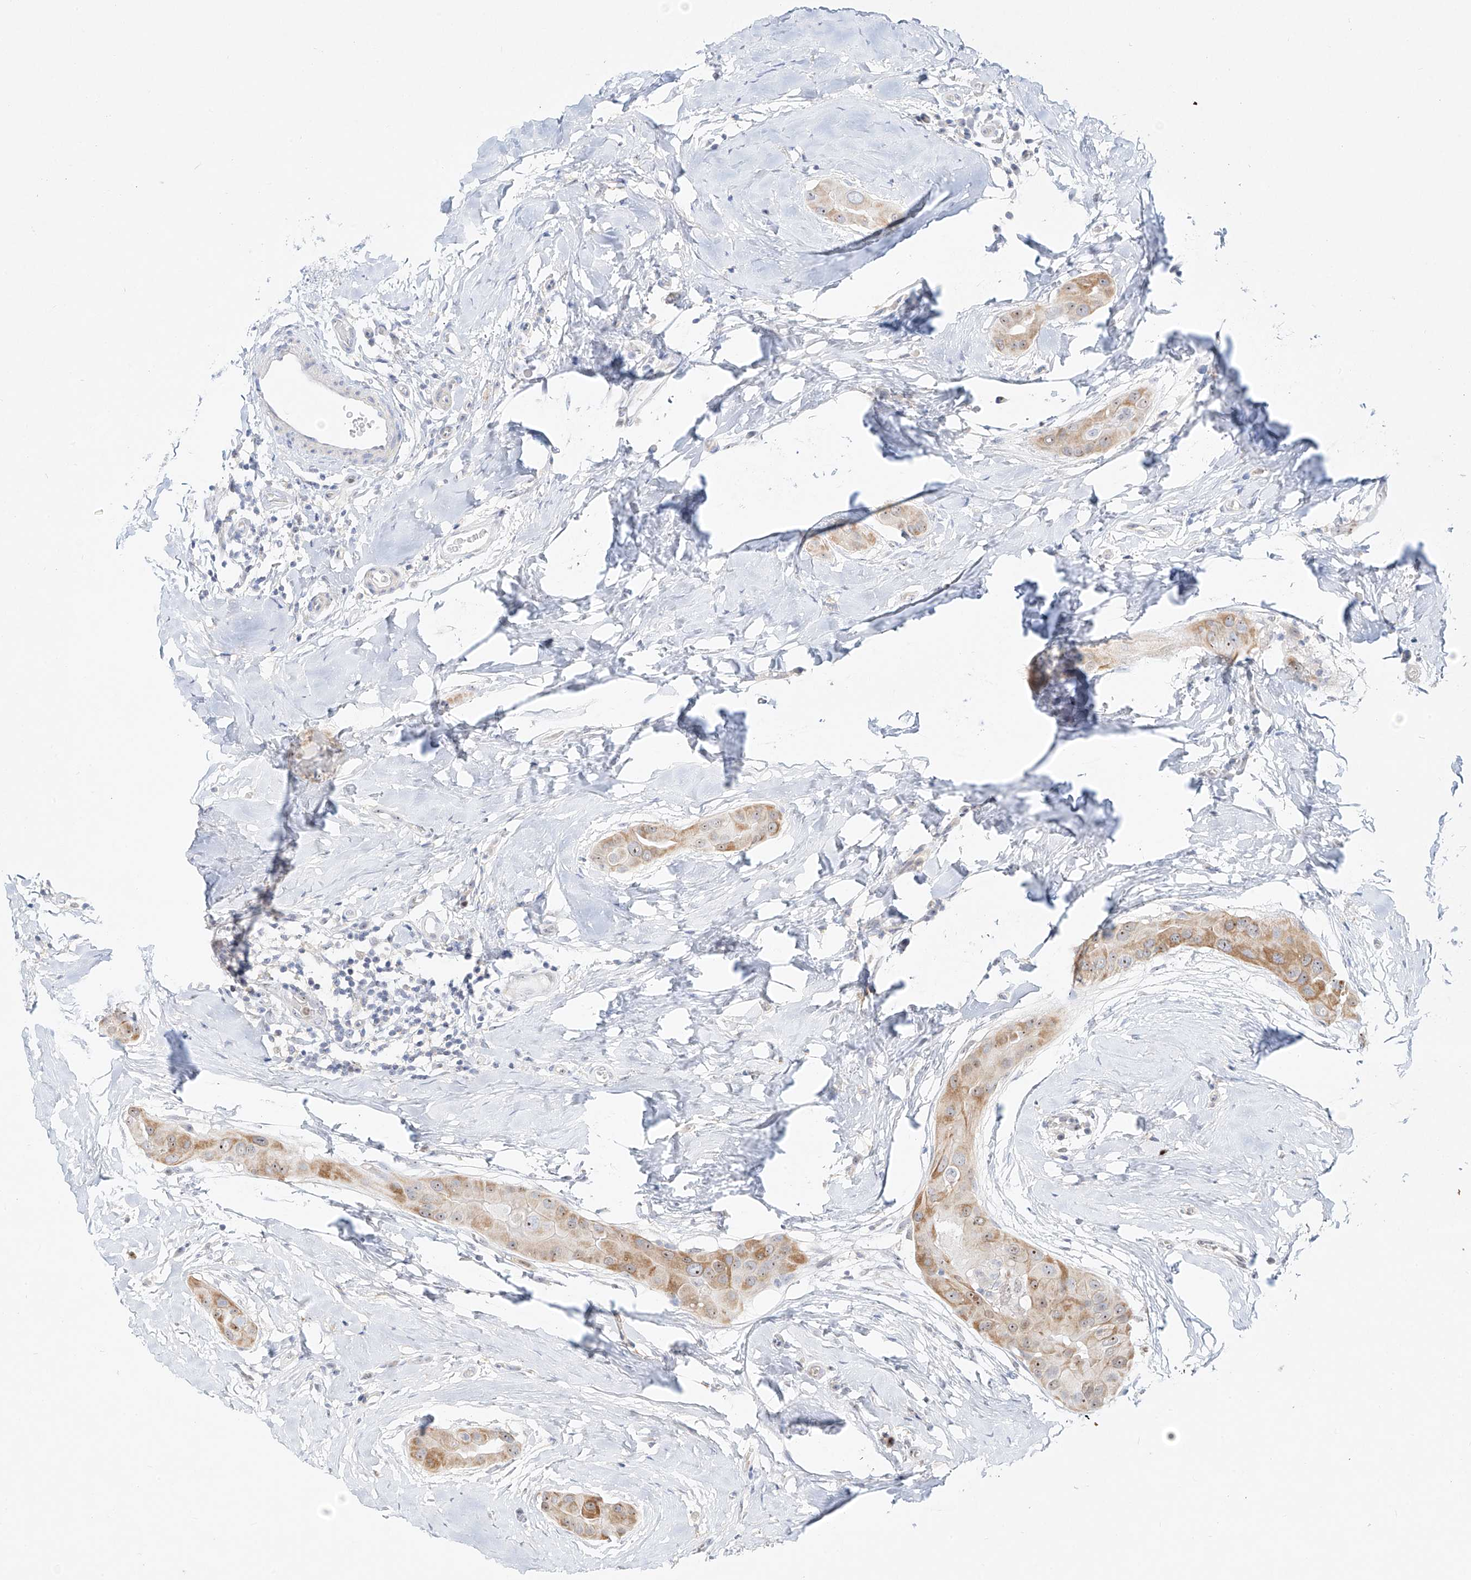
{"staining": {"intensity": "moderate", "quantity": "25%-75%", "location": "cytoplasmic/membranous,nuclear"}, "tissue": "thyroid cancer", "cell_type": "Tumor cells", "image_type": "cancer", "snomed": [{"axis": "morphology", "description": "Papillary adenocarcinoma, NOS"}, {"axis": "topography", "description": "Thyroid gland"}], "caption": "Immunohistochemical staining of human papillary adenocarcinoma (thyroid) displays medium levels of moderate cytoplasmic/membranous and nuclear staining in about 25%-75% of tumor cells.", "gene": "SNU13", "patient": {"sex": "male", "age": 33}}